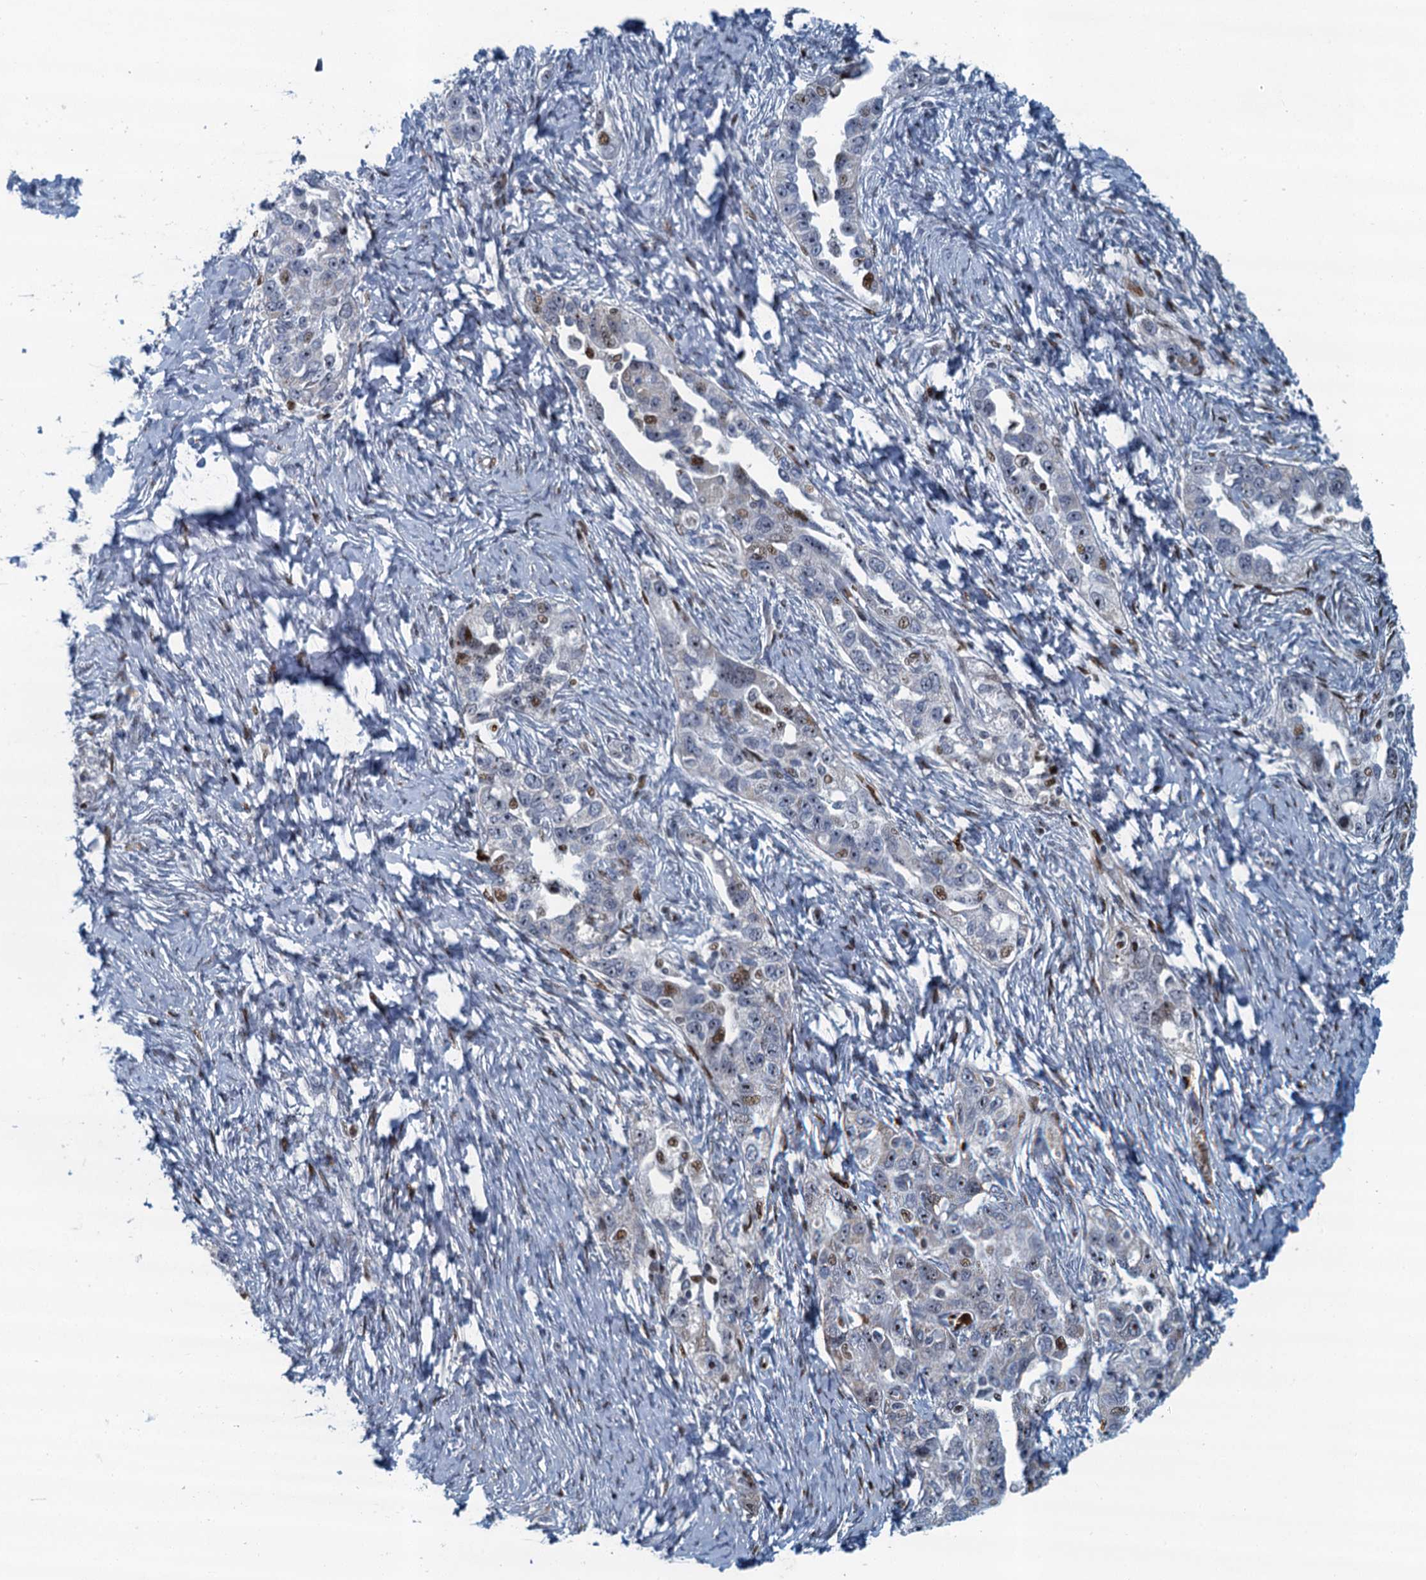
{"staining": {"intensity": "moderate", "quantity": "<25%", "location": "nuclear"}, "tissue": "ovarian cancer", "cell_type": "Tumor cells", "image_type": "cancer", "snomed": [{"axis": "morphology", "description": "Carcinoma, NOS"}, {"axis": "morphology", "description": "Cystadenocarcinoma, serous, NOS"}, {"axis": "topography", "description": "Ovary"}], "caption": "Approximately <25% of tumor cells in ovarian cancer (serous cystadenocarcinoma) demonstrate moderate nuclear protein expression as visualized by brown immunohistochemical staining.", "gene": "ANKRD13D", "patient": {"sex": "female", "age": 69}}